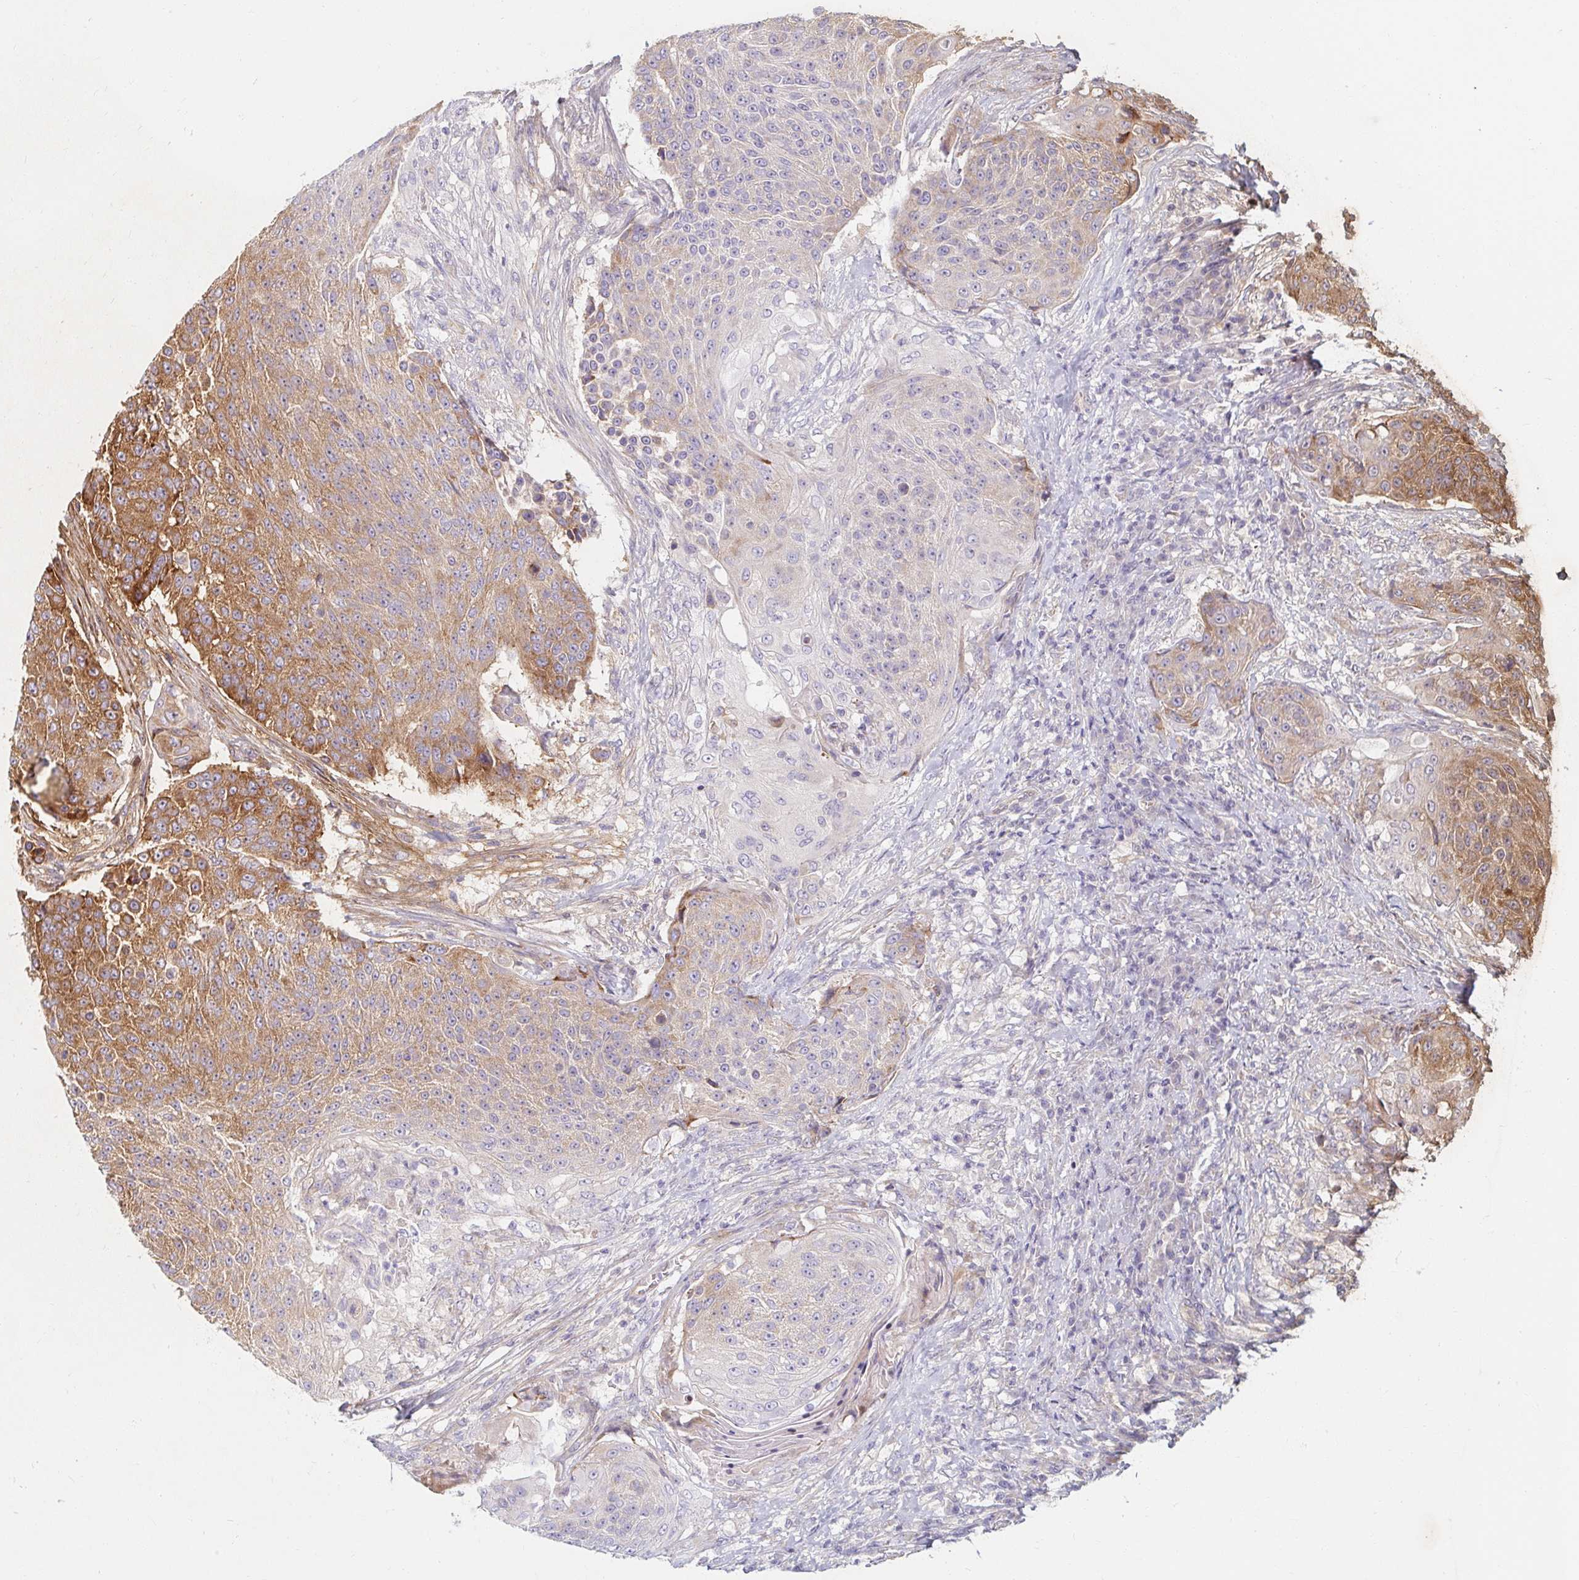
{"staining": {"intensity": "strong", "quantity": "25%-75%", "location": "cytoplasmic/membranous"}, "tissue": "urothelial cancer", "cell_type": "Tumor cells", "image_type": "cancer", "snomed": [{"axis": "morphology", "description": "Urothelial carcinoma, High grade"}, {"axis": "topography", "description": "Urinary bladder"}], "caption": "IHC image of neoplastic tissue: urothelial cancer stained using IHC displays high levels of strong protein expression localized specifically in the cytoplasmic/membranous of tumor cells, appearing as a cytoplasmic/membranous brown color.", "gene": "BTF3", "patient": {"sex": "female", "age": 63}}